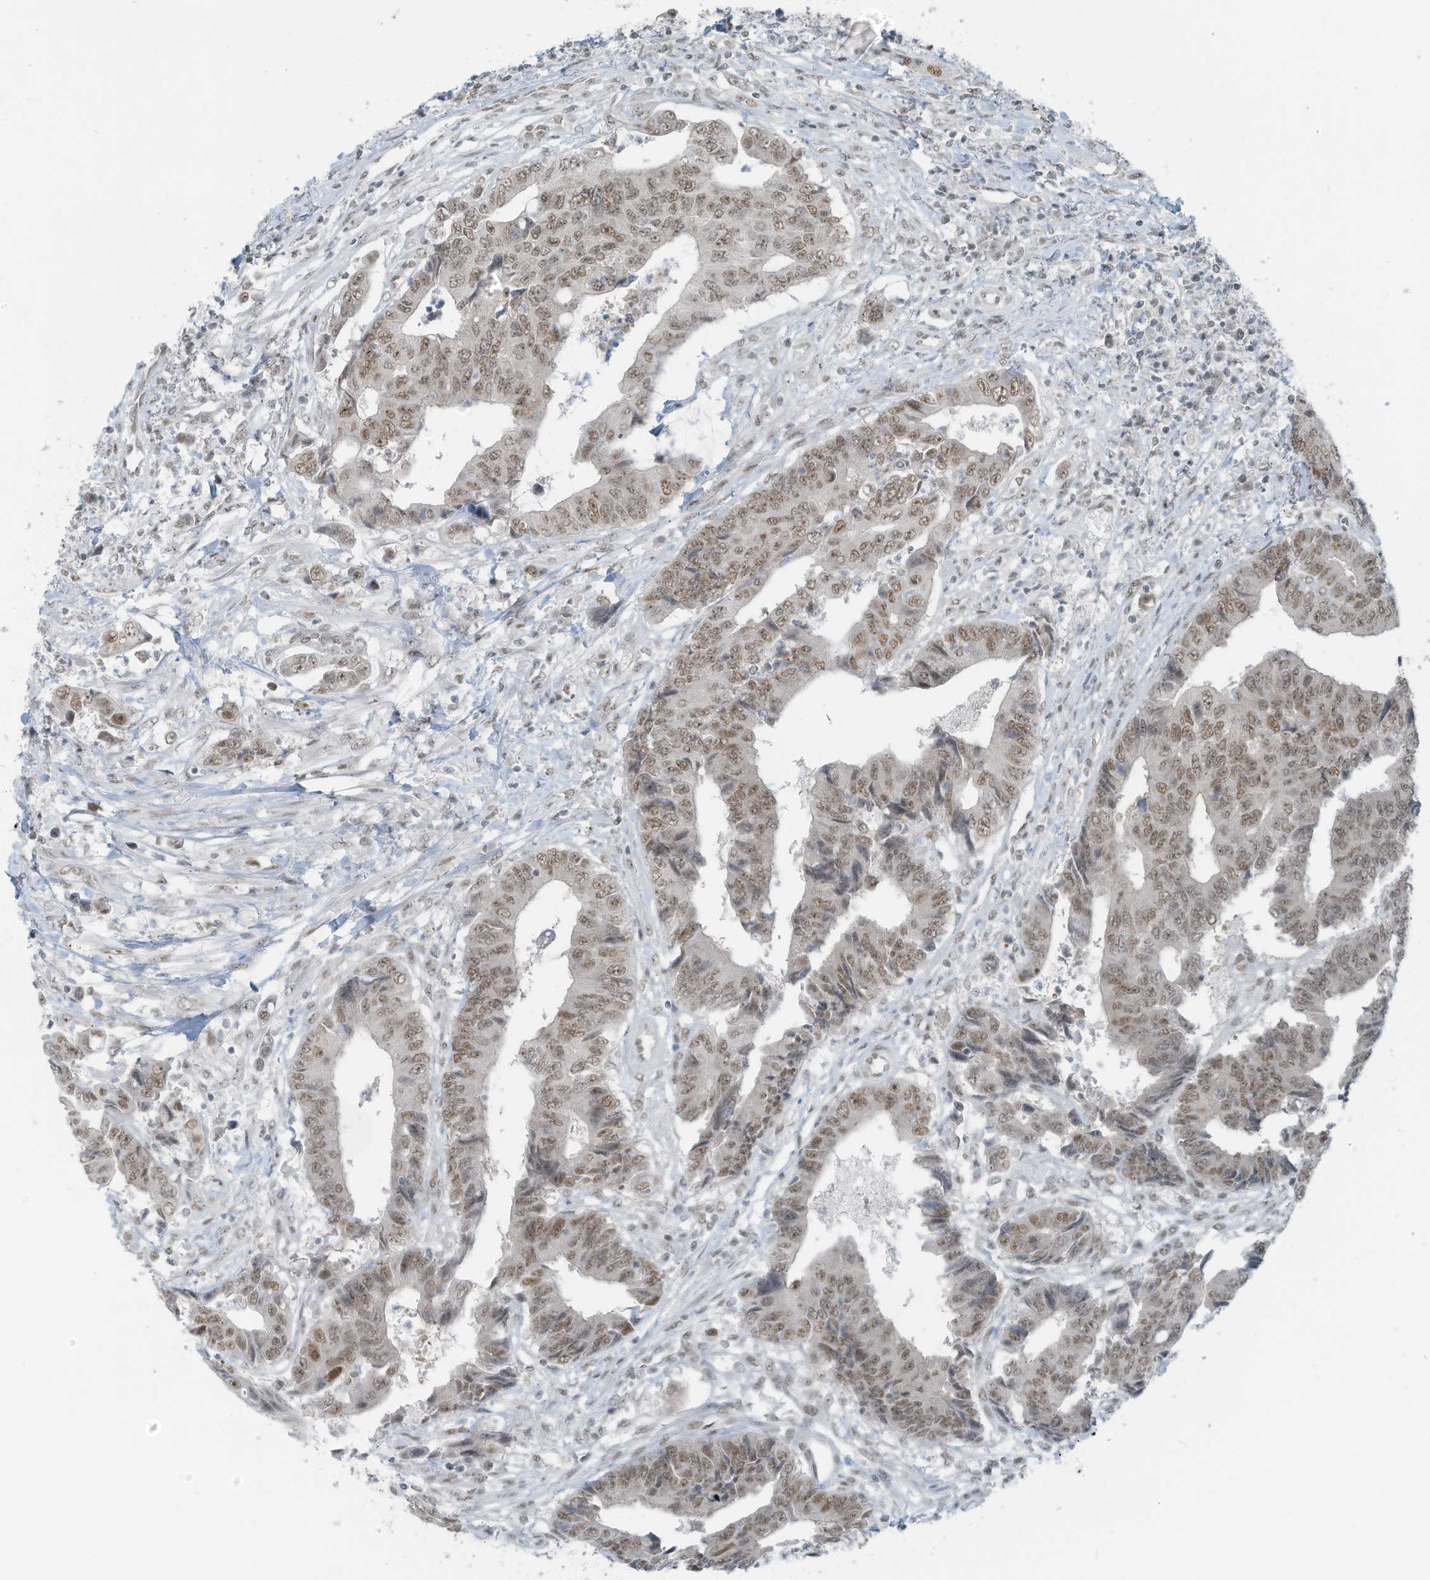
{"staining": {"intensity": "moderate", "quantity": ">75%", "location": "nuclear"}, "tissue": "colorectal cancer", "cell_type": "Tumor cells", "image_type": "cancer", "snomed": [{"axis": "morphology", "description": "Adenocarcinoma, NOS"}, {"axis": "topography", "description": "Rectum"}], "caption": "A histopathology image of human colorectal cancer stained for a protein displays moderate nuclear brown staining in tumor cells.", "gene": "WRNIP1", "patient": {"sex": "male", "age": 84}}